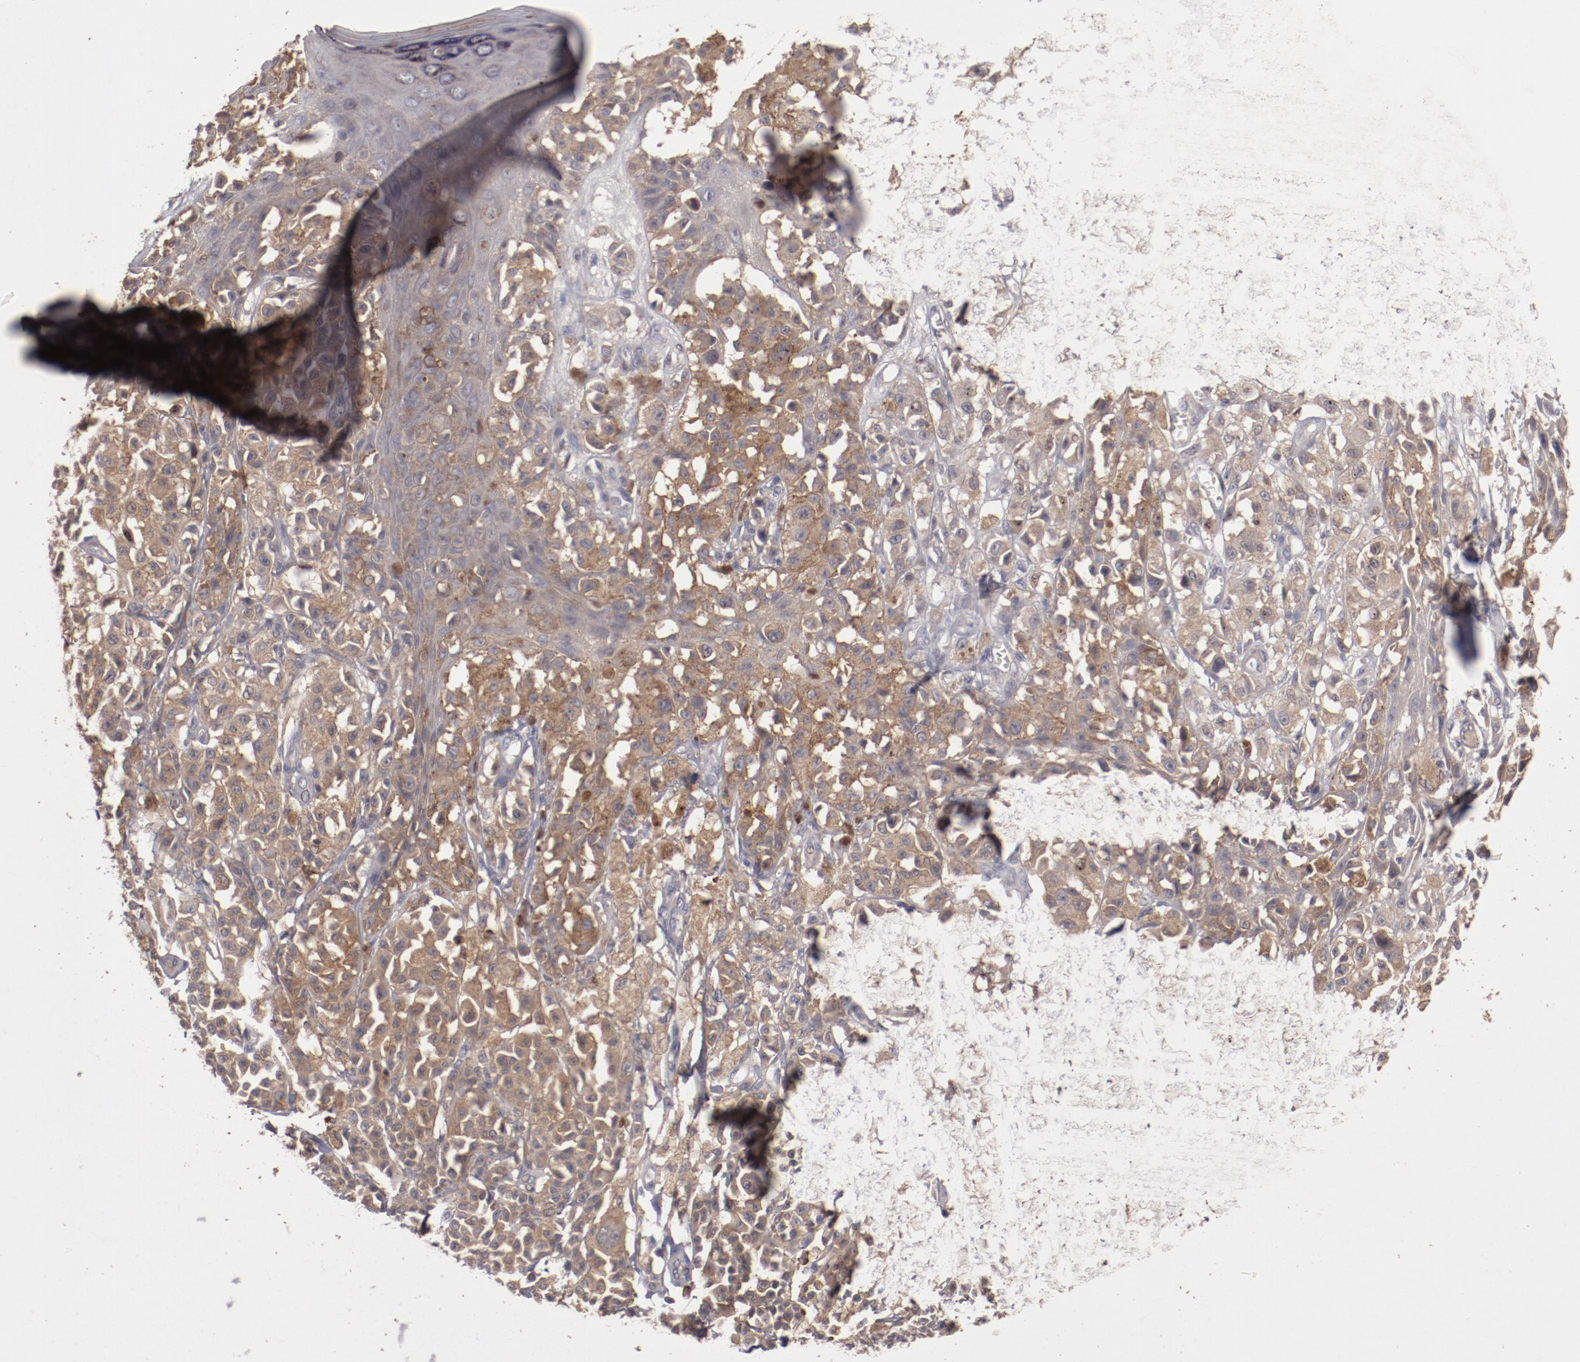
{"staining": {"intensity": "moderate", "quantity": ">75%", "location": "cytoplasmic/membranous"}, "tissue": "melanoma", "cell_type": "Tumor cells", "image_type": "cancer", "snomed": [{"axis": "morphology", "description": "Malignant melanoma, NOS"}, {"axis": "topography", "description": "Skin"}], "caption": "The immunohistochemical stain shows moderate cytoplasmic/membranous positivity in tumor cells of malignant melanoma tissue.", "gene": "LRRC75B", "patient": {"sex": "female", "age": 38}}